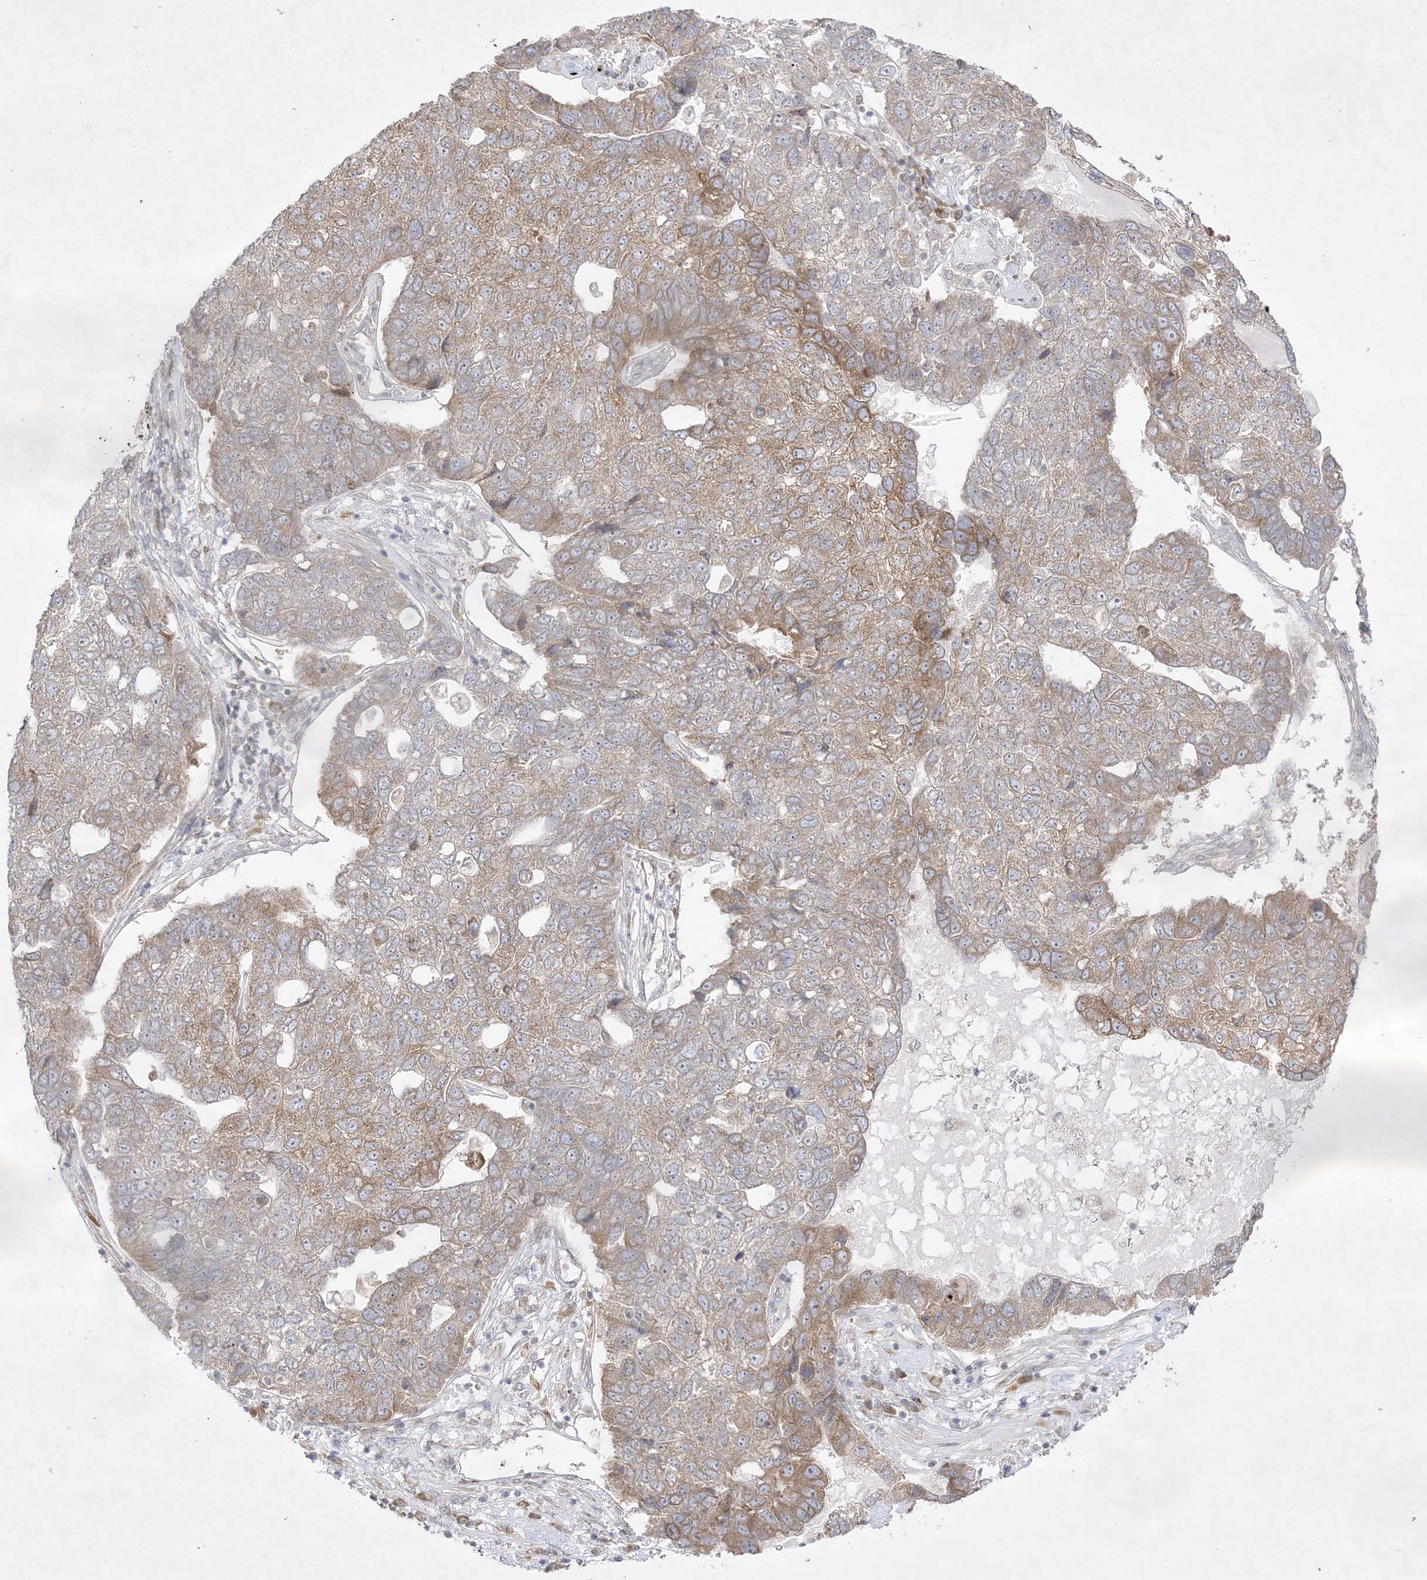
{"staining": {"intensity": "moderate", "quantity": "<25%", "location": "cytoplasmic/membranous"}, "tissue": "pancreatic cancer", "cell_type": "Tumor cells", "image_type": "cancer", "snomed": [{"axis": "morphology", "description": "Adenocarcinoma, NOS"}, {"axis": "topography", "description": "Pancreas"}], "caption": "Pancreatic adenocarcinoma stained with DAB immunohistochemistry displays low levels of moderate cytoplasmic/membranous expression in approximately <25% of tumor cells.", "gene": "C2CD2", "patient": {"sex": "female", "age": 61}}